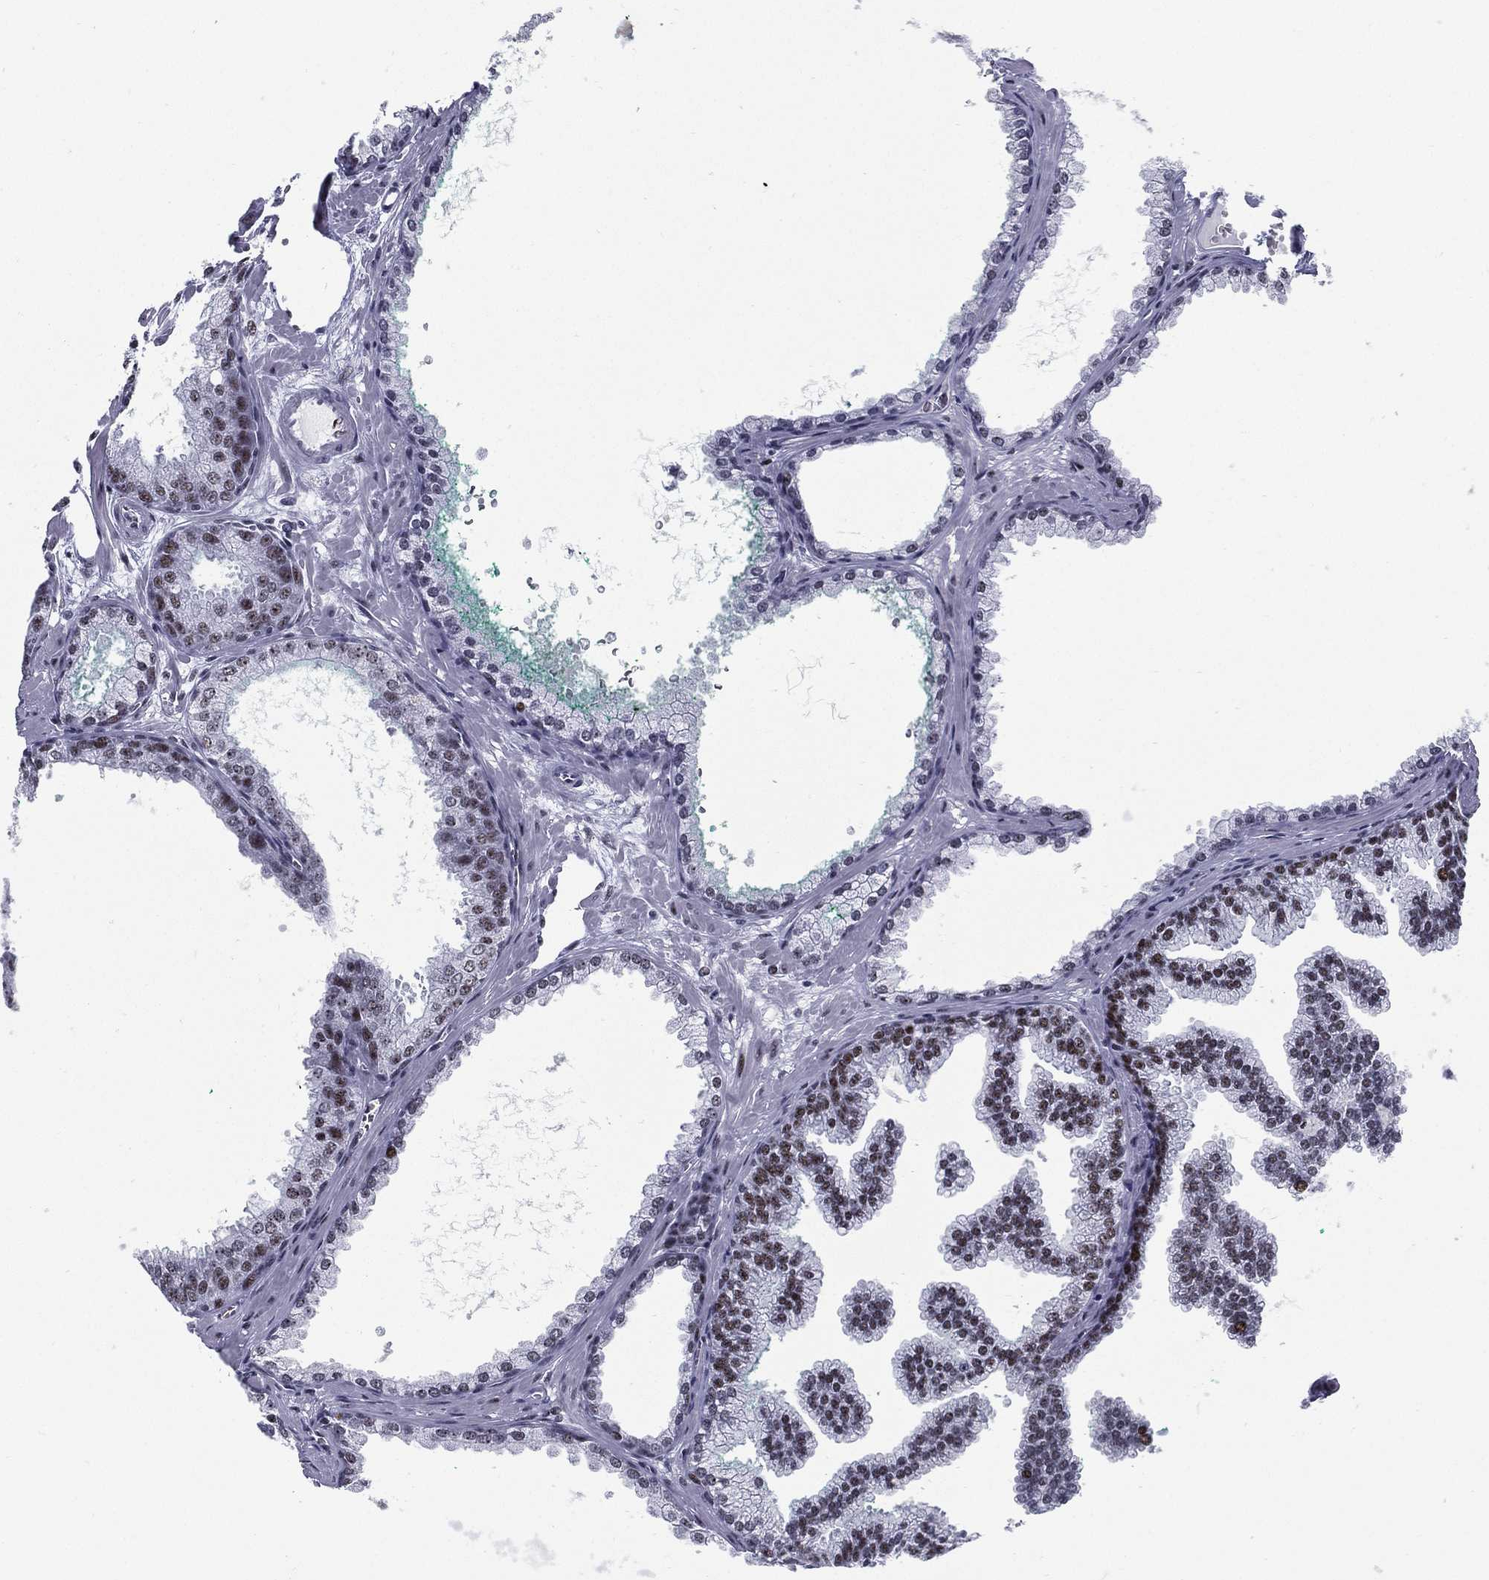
{"staining": {"intensity": "moderate", "quantity": ">75%", "location": "nuclear"}, "tissue": "prostate cancer", "cell_type": "Tumor cells", "image_type": "cancer", "snomed": [{"axis": "morphology", "description": "Adenocarcinoma, NOS"}, {"axis": "topography", "description": "Prostate"}], "caption": "Protein staining by IHC shows moderate nuclear positivity in about >75% of tumor cells in adenocarcinoma (prostate). Immunohistochemistry (ihc) stains the protein in brown and the nuclei are stained blue.", "gene": "CYB561D2", "patient": {"sex": "male", "age": 67}}